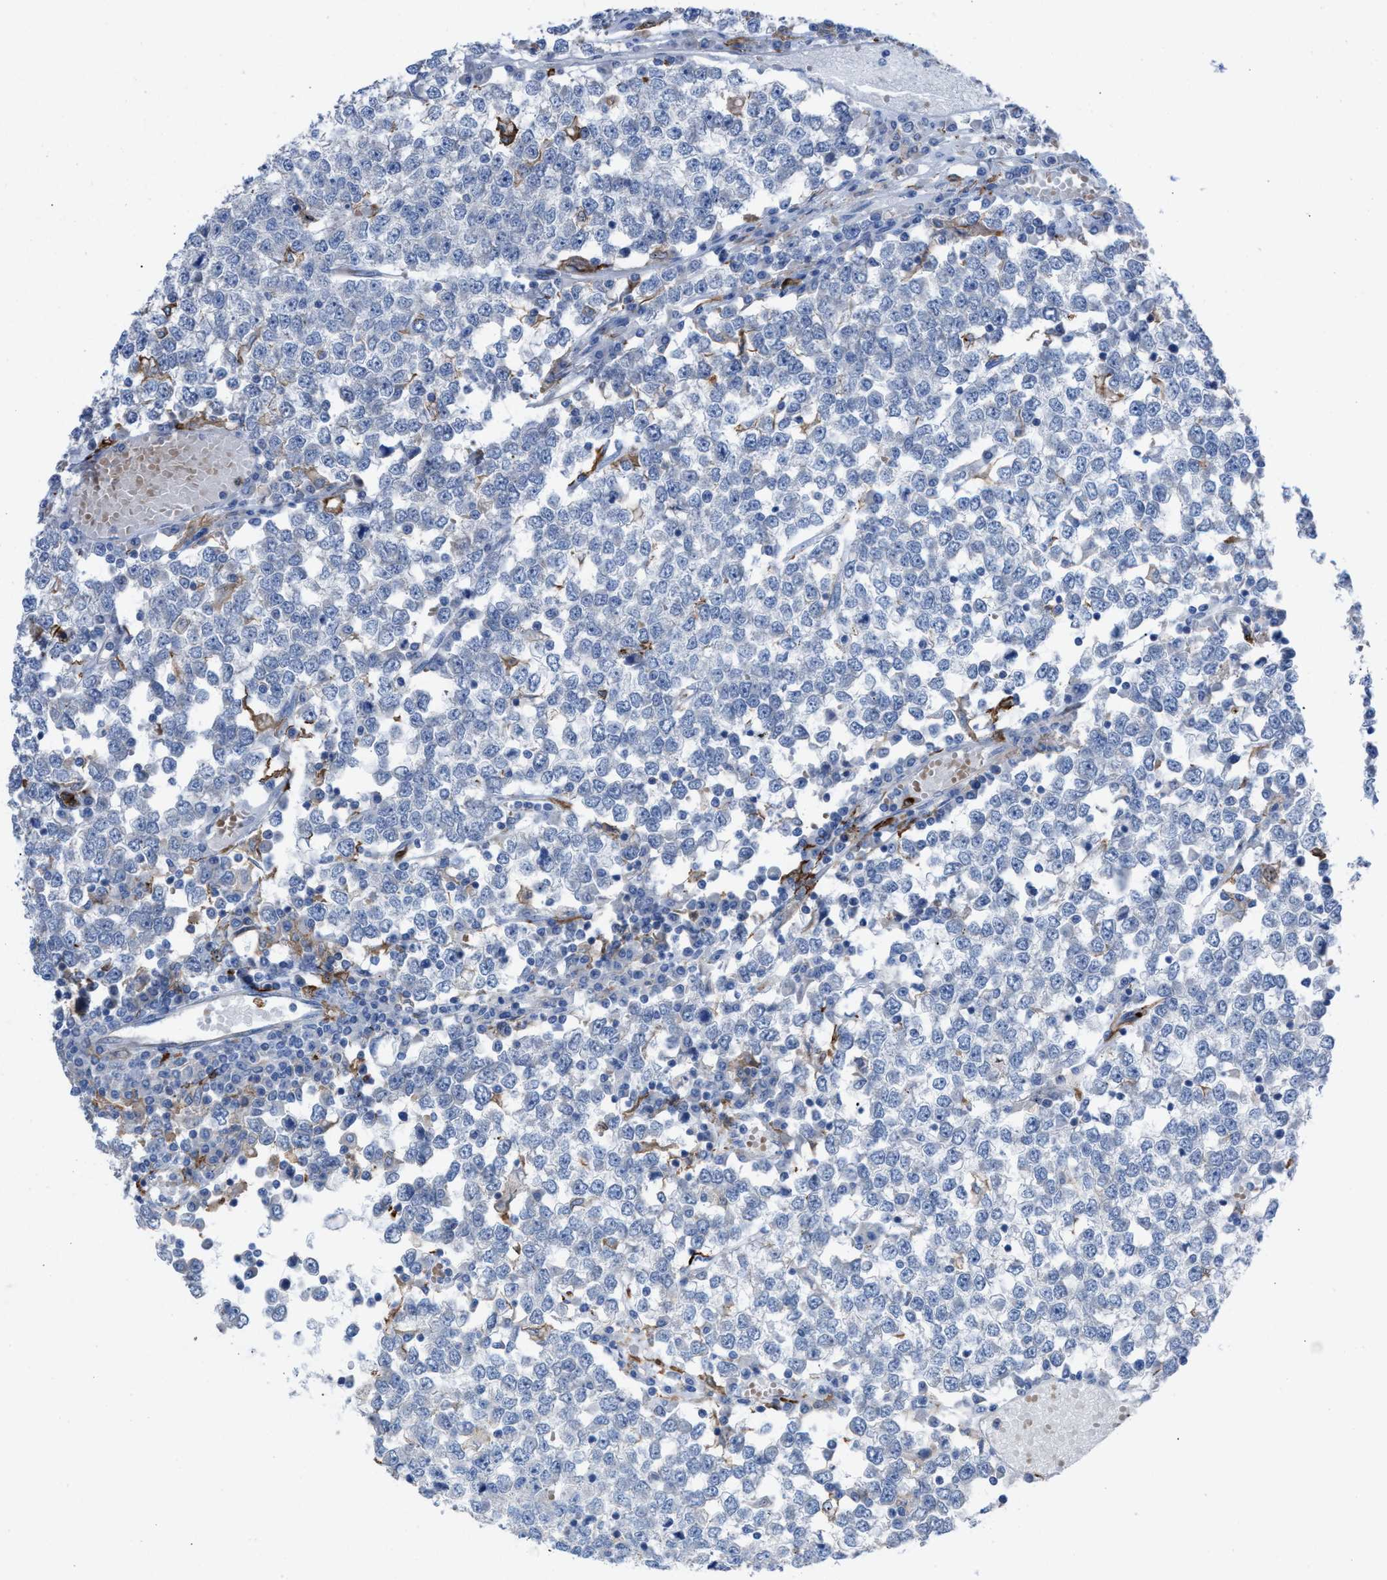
{"staining": {"intensity": "negative", "quantity": "none", "location": "none"}, "tissue": "testis cancer", "cell_type": "Tumor cells", "image_type": "cancer", "snomed": [{"axis": "morphology", "description": "Seminoma, NOS"}, {"axis": "topography", "description": "Testis"}], "caption": "IHC image of neoplastic tissue: testis cancer stained with DAB (3,3'-diaminobenzidine) displays no significant protein positivity in tumor cells.", "gene": "SLC47A1", "patient": {"sex": "male", "age": 65}}